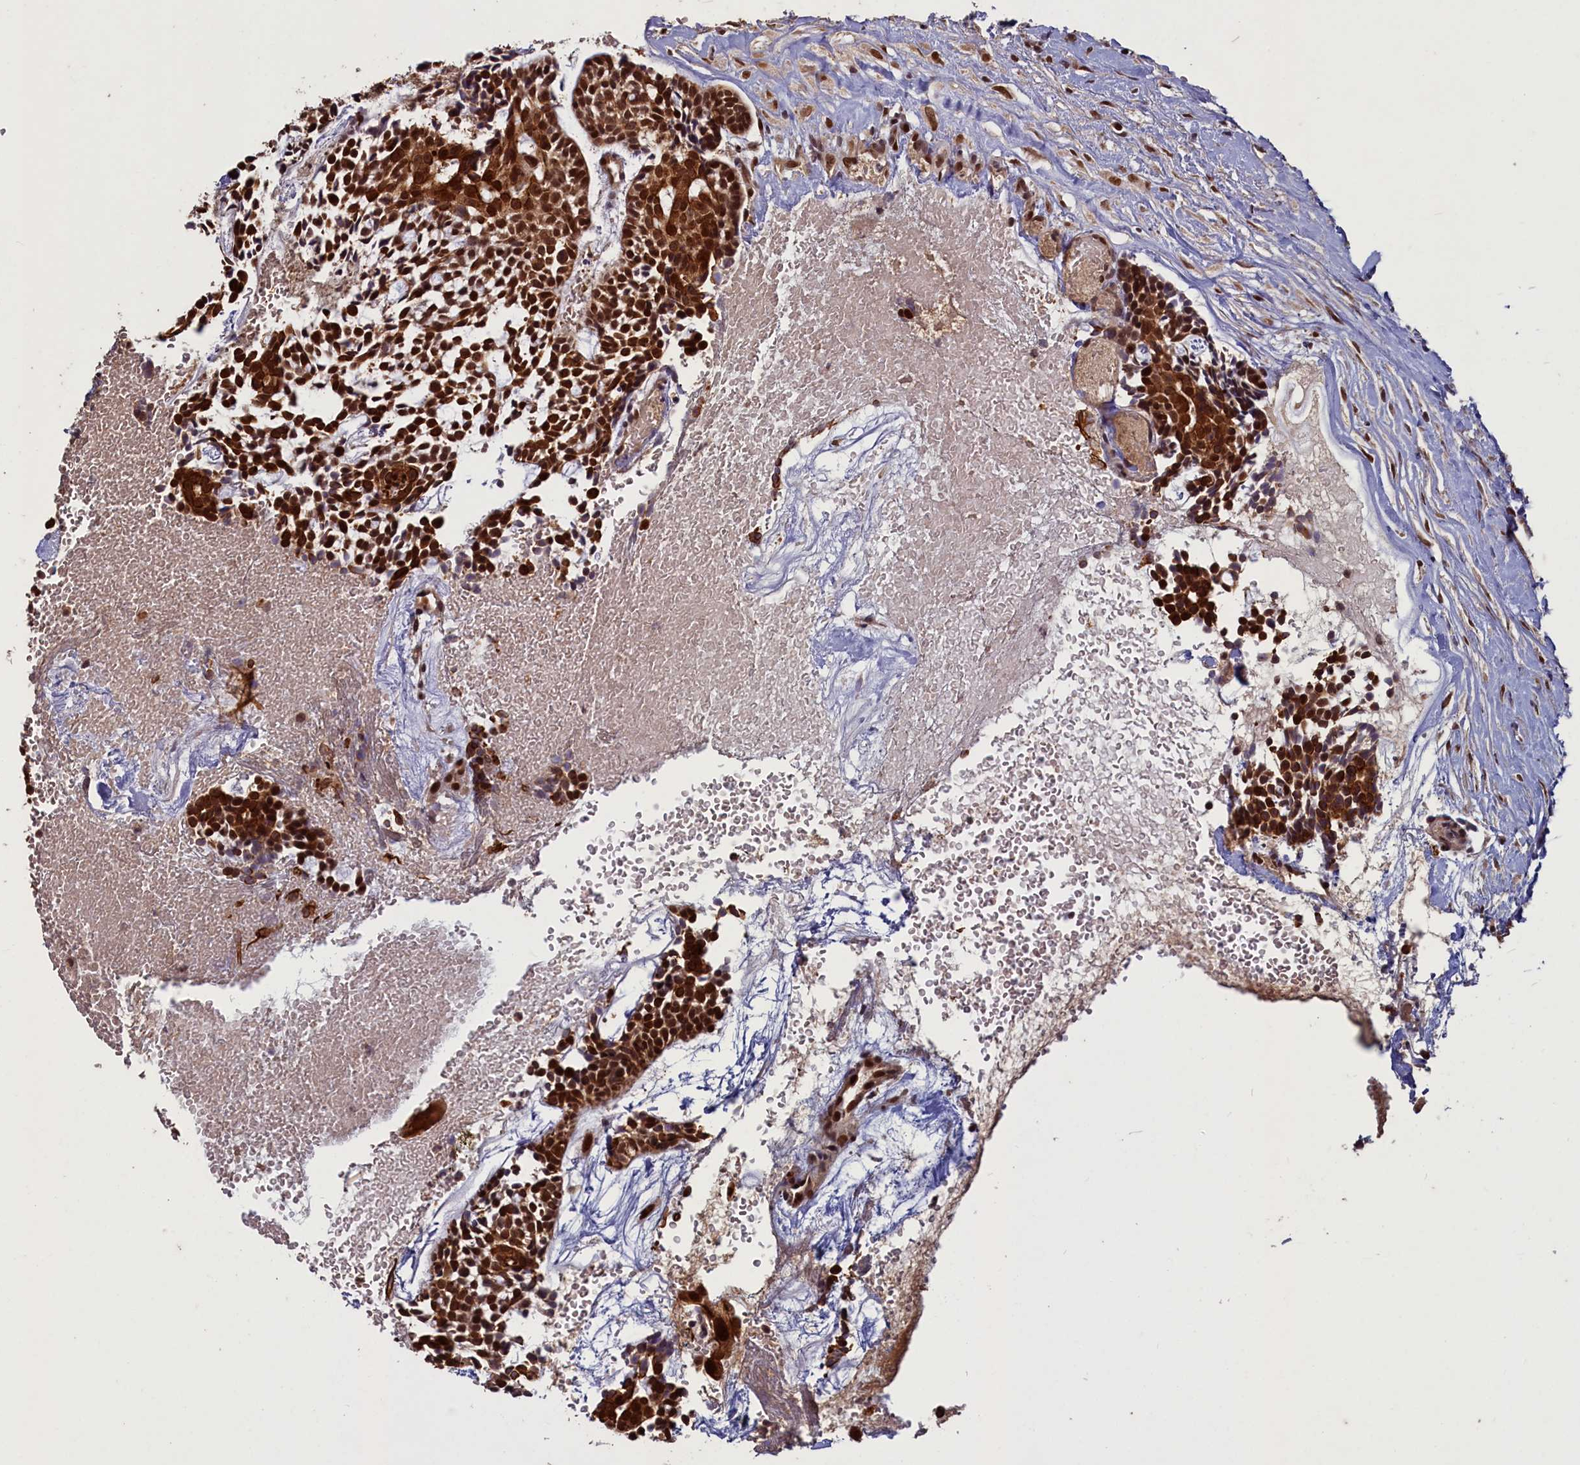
{"staining": {"intensity": "strong", "quantity": ">75%", "location": "cytoplasmic/membranous,nuclear"}, "tissue": "head and neck cancer", "cell_type": "Tumor cells", "image_type": "cancer", "snomed": [{"axis": "morphology", "description": "Adenocarcinoma, NOS"}, {"axis": "topography", "description": "Subcutis"}, {"axis": "topography", "description": "Head-Neck"}], "caption": "A high-resolution histopathology image shows immunohistochemistry staining of head and neck cancer (adenocarcinoma), which demonstrates strong cytoplasmic/membranous and nuclear staining in approximately >75% of tumor cells.", "gene": "NAE1", "patient": {"sex": "female", "age": 73}}